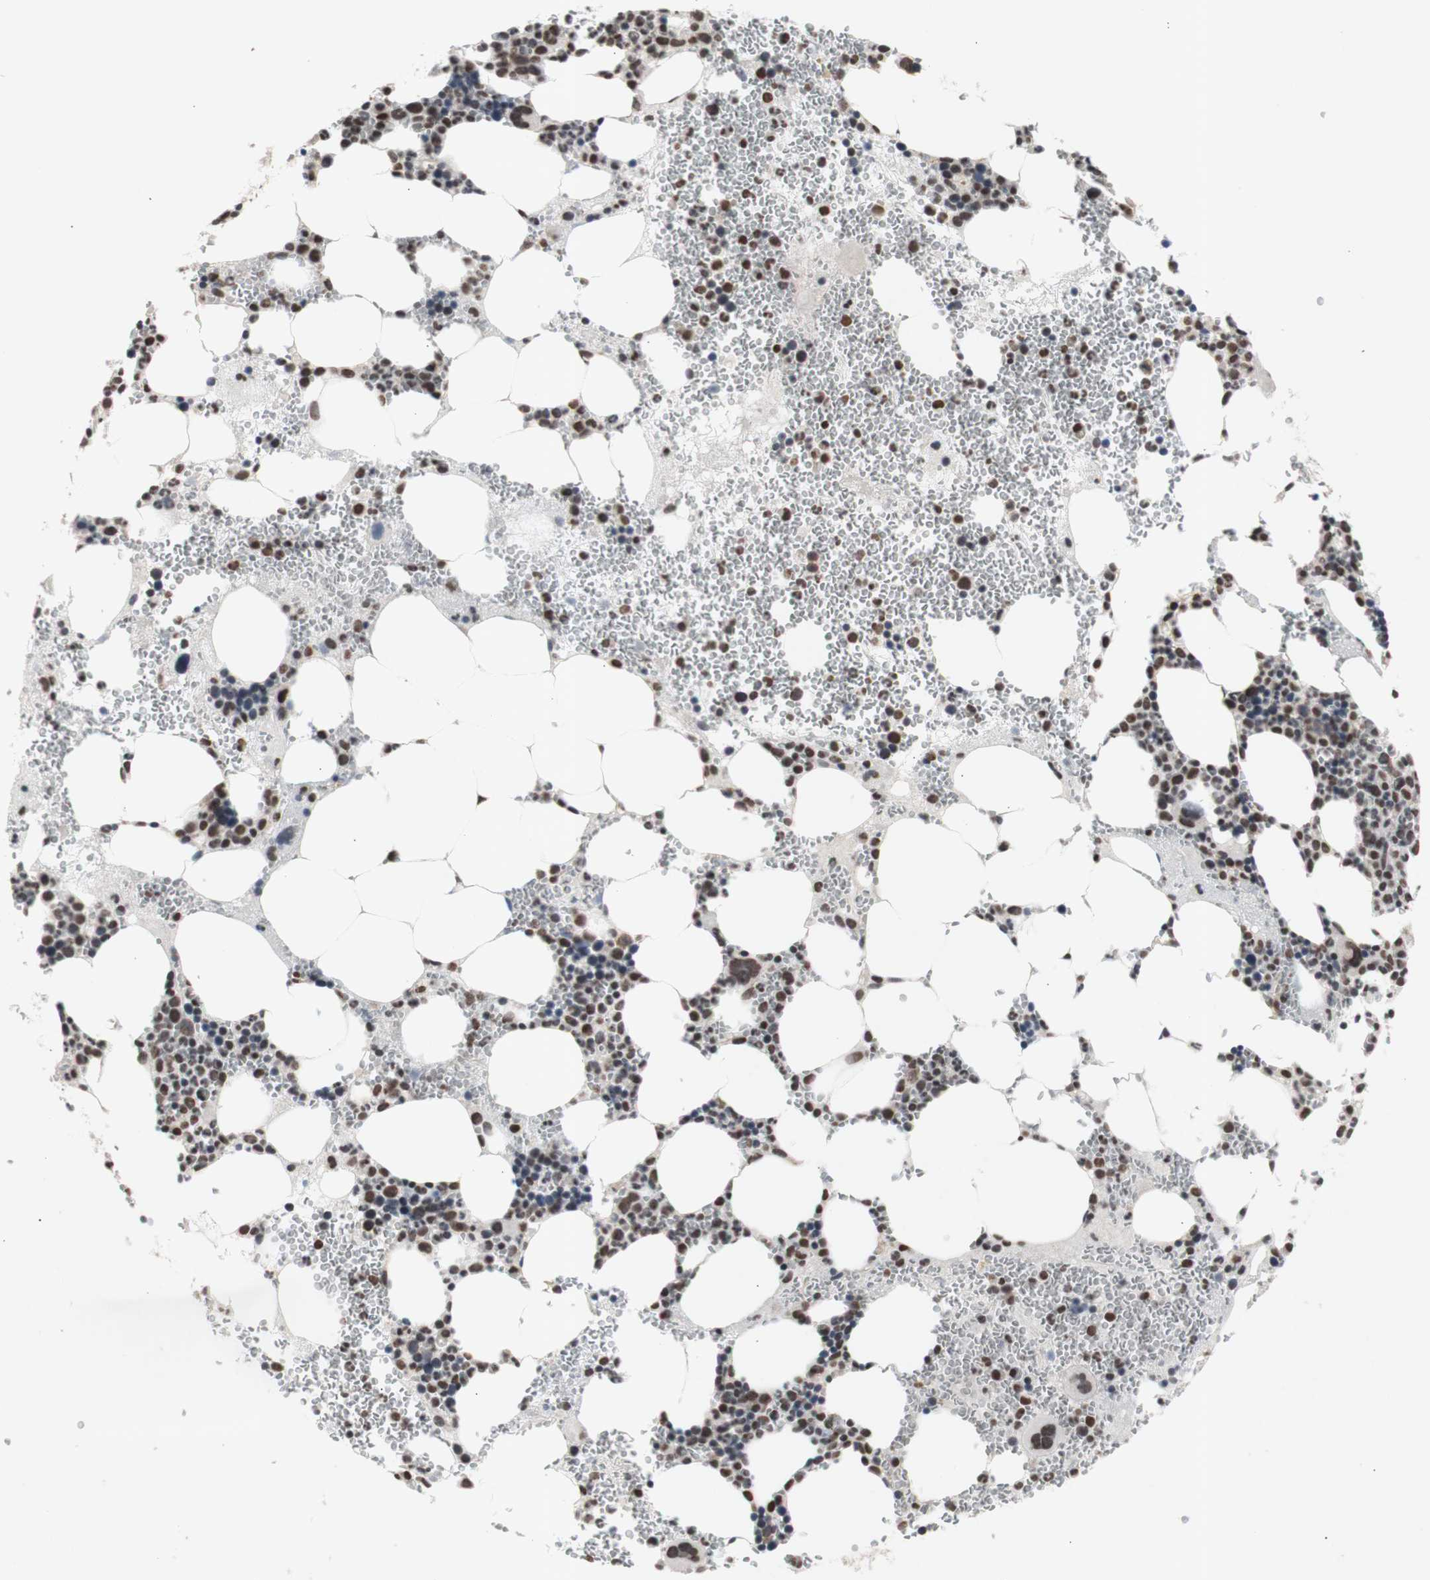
{"staining": {"intensity": "moderate", "quantity": ">75%", "location": "nuclear"}, "tissue": "bone marrow", "cell_type": "Hematopoietic cells", "image_type": "normal", "snomed": [{"axis": "morphology", "description": "Normal tissue, NOS"}, {"axis": "morphology", "description": "Inflammation, NOS"}, {"axis": "topography", "description": "Bone marrow"}], "caption": "Human bone marrow stained with a brown dye reveals moderate nuclear positive staining in about >75% of hematopoietic cells.", "gene": "SFPQ", "patient": {"sex": "female", "age": 76}}